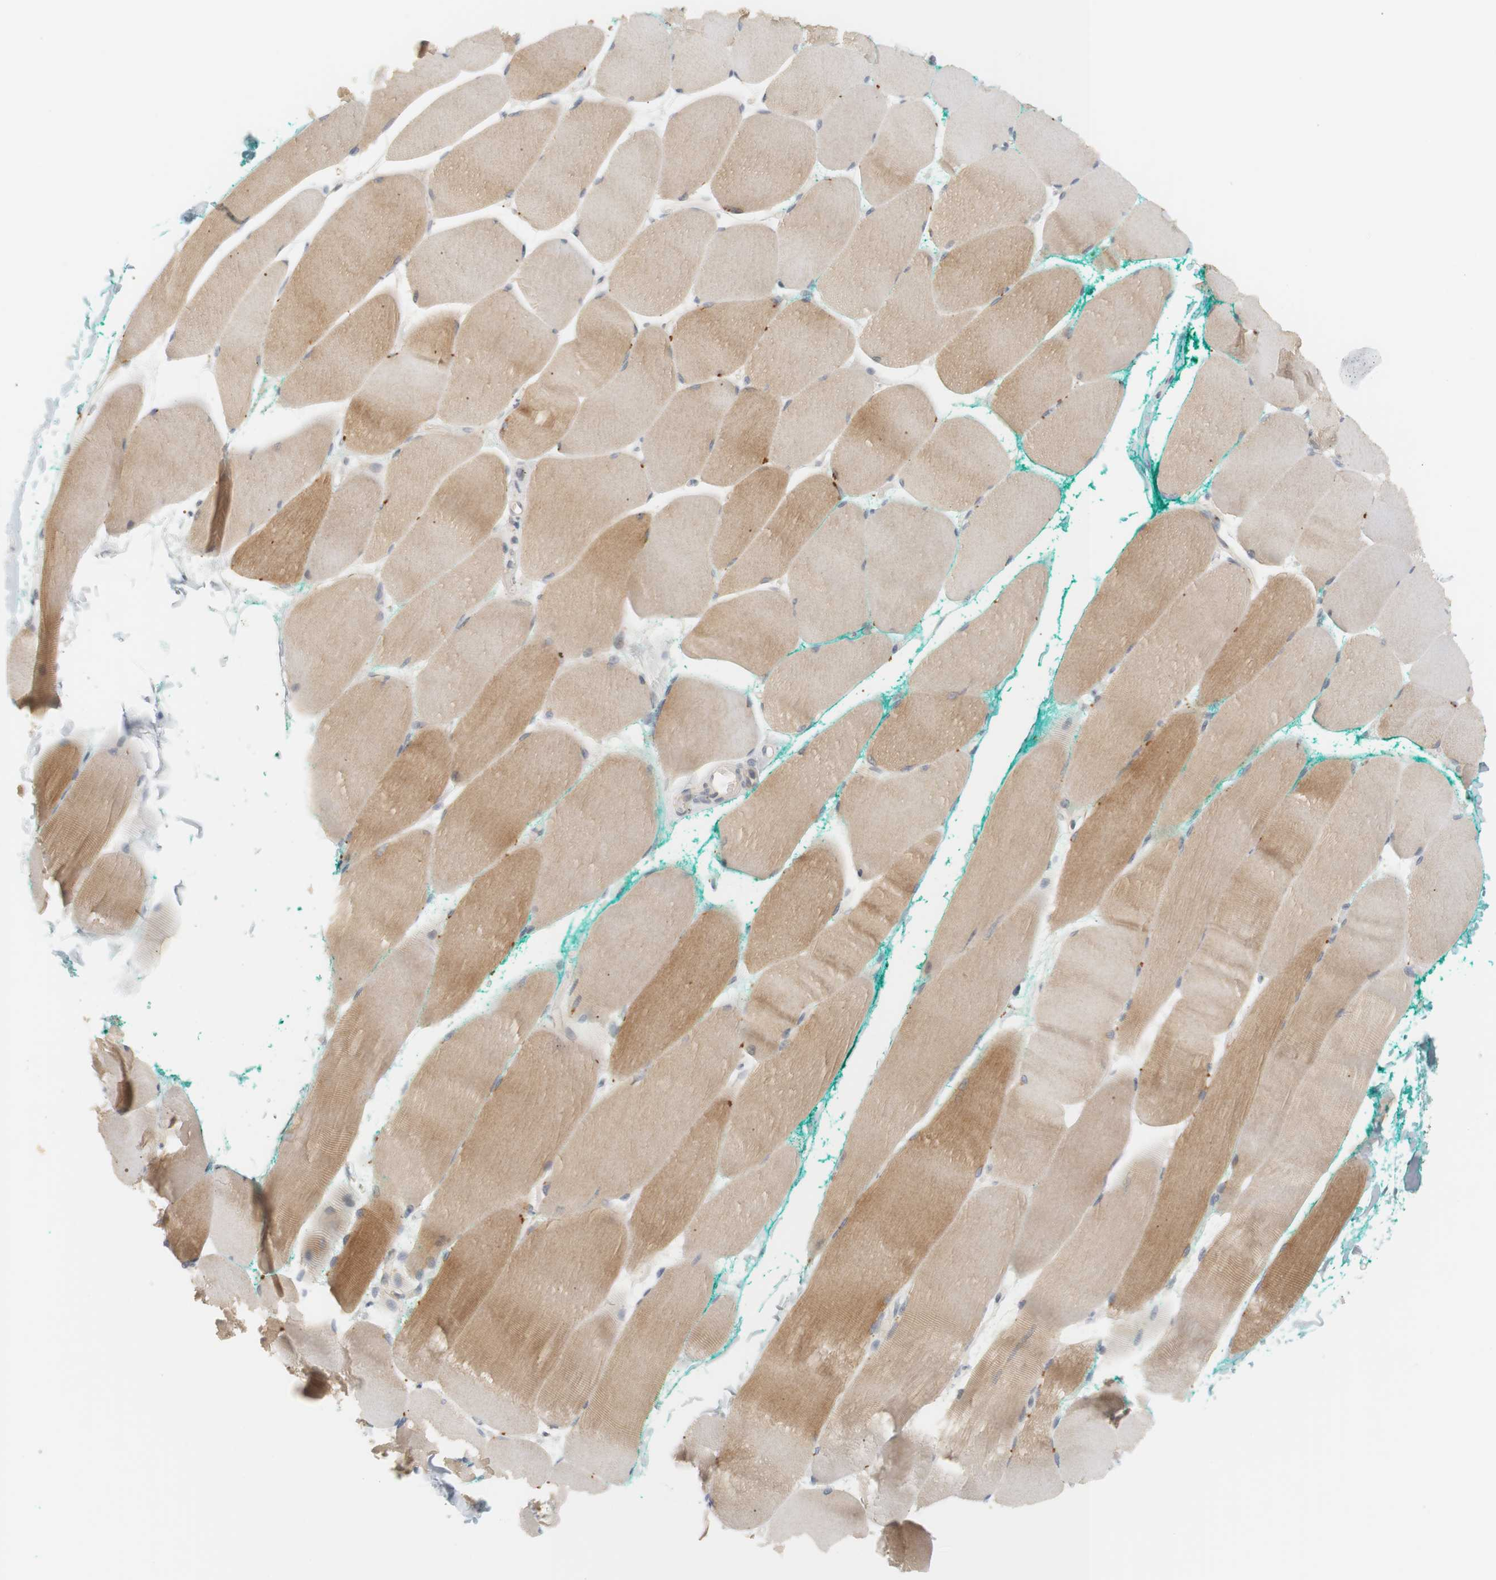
{"staining": {"intensity": "moderate", "quantity": "25%-75%", "location": "cytoplasmic/membranous"}, "tissue": "skeletal muscle", "cell_type": "Myocytes", "image_type": "normal", "snomed": [{"axis": "morphology", "description": "Normal tissue, NOS"}, {"axis": "morphology", "description": "Squamous cell carcinoma, NOS"}, {"axis": "topography", "description": "Skeletal muscle"}], "caption": "A brown stain shows moderate cytoplasmic/membranous staining of a protein in myocytes of normal skeletal muscle. (IHC, brightfield microscopy, high magnification).", "gene": "RTN3", "patient": {"sex": "male", "age": 51}}